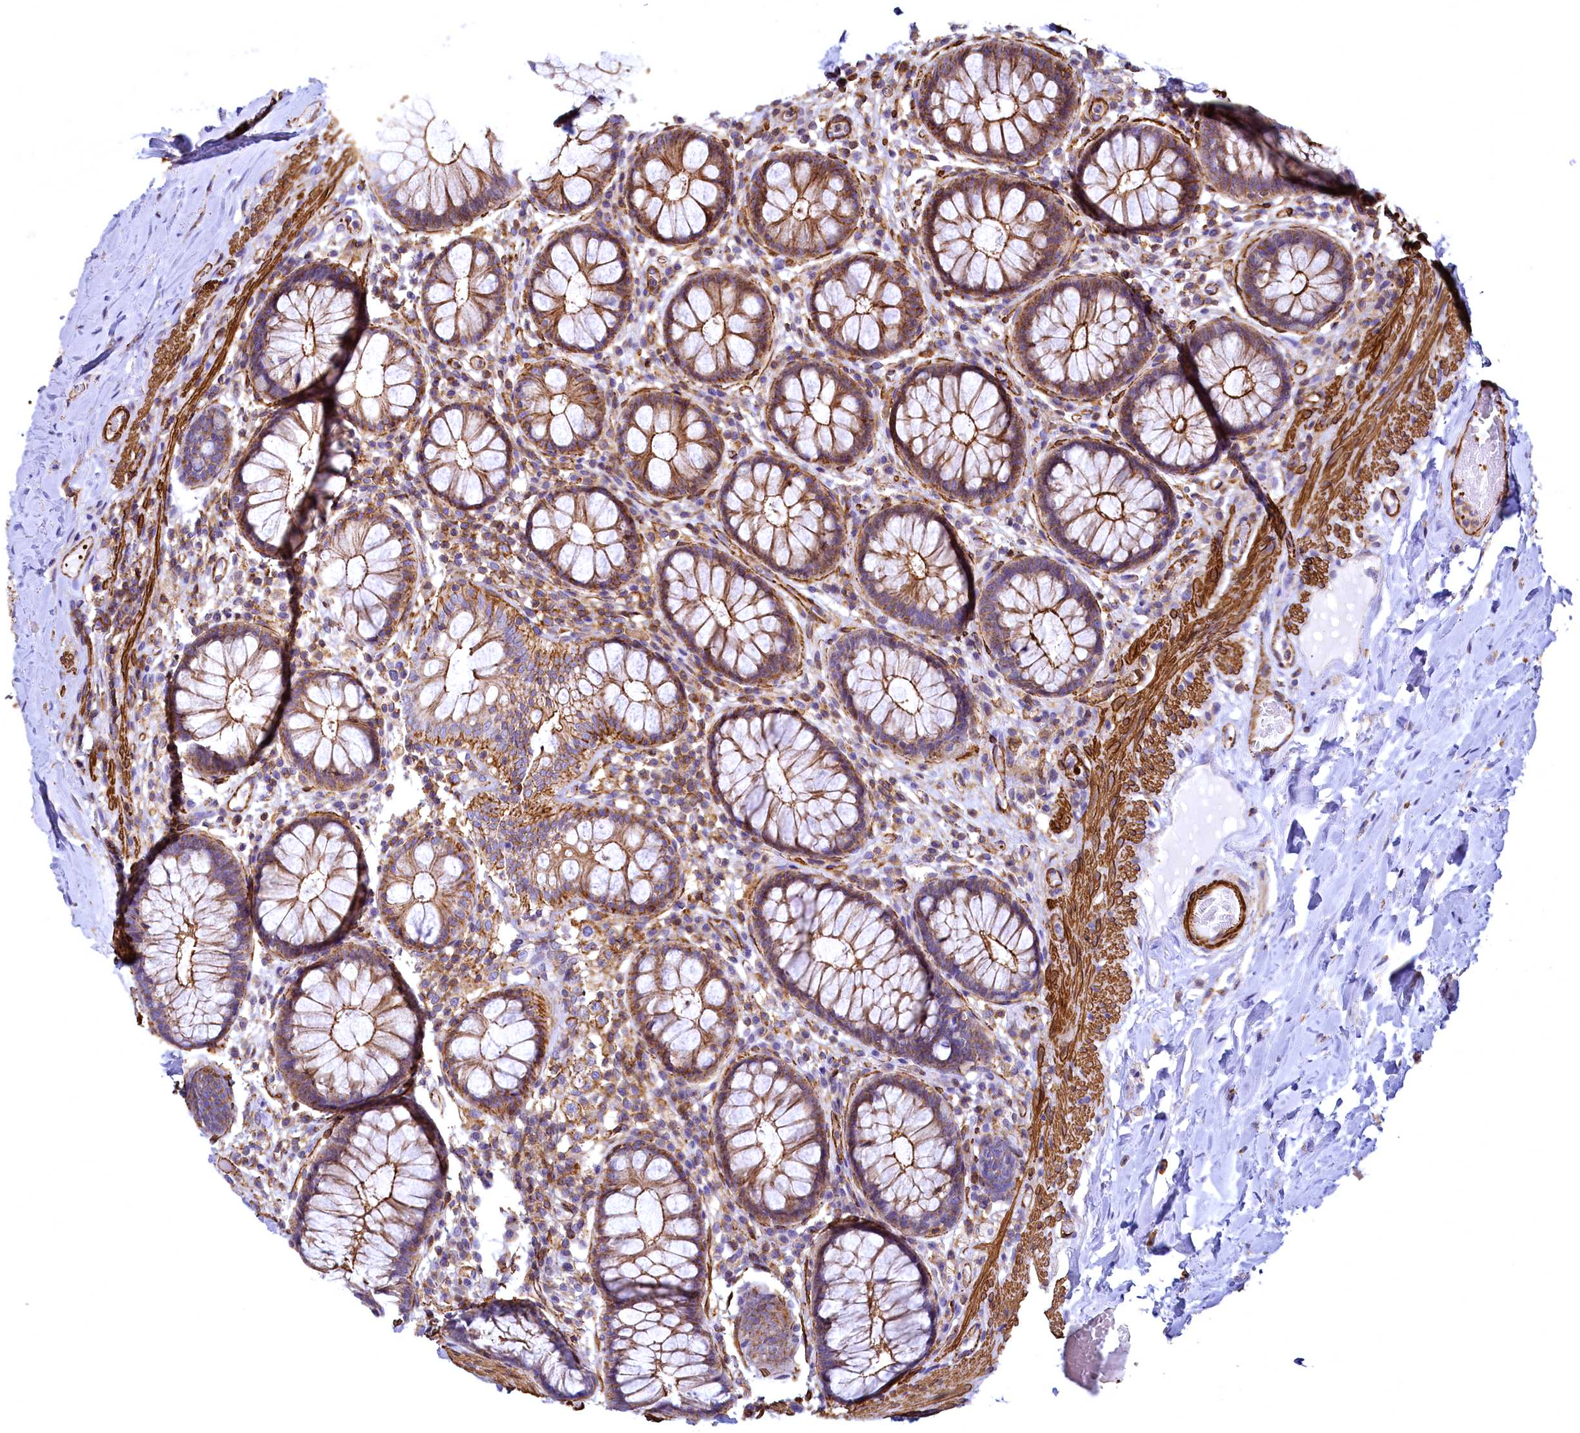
{"staining": {"intensity": "strong", "quantity": ">75%", "location": "cytoplasmic/membranous"}, "tissue": "rectum", "cell_type": "Glandular cells", "image_type": "normal", "snomed": [{"axis": "morphology", "description": "Normal tissue, NOS"}, {"axis": "topography", "description": "Rectum"}], "caption": "High-power microscopy captured an IHC micrograph of normal rectum, revealing strong cytoplasmic/membranous expression in about >75% of glandular cells. (brown staining indicates protein expression, while blue staining denotes nuclei).", "gene": "THBS1", "patient": {"sex": "male", "age": 83}}